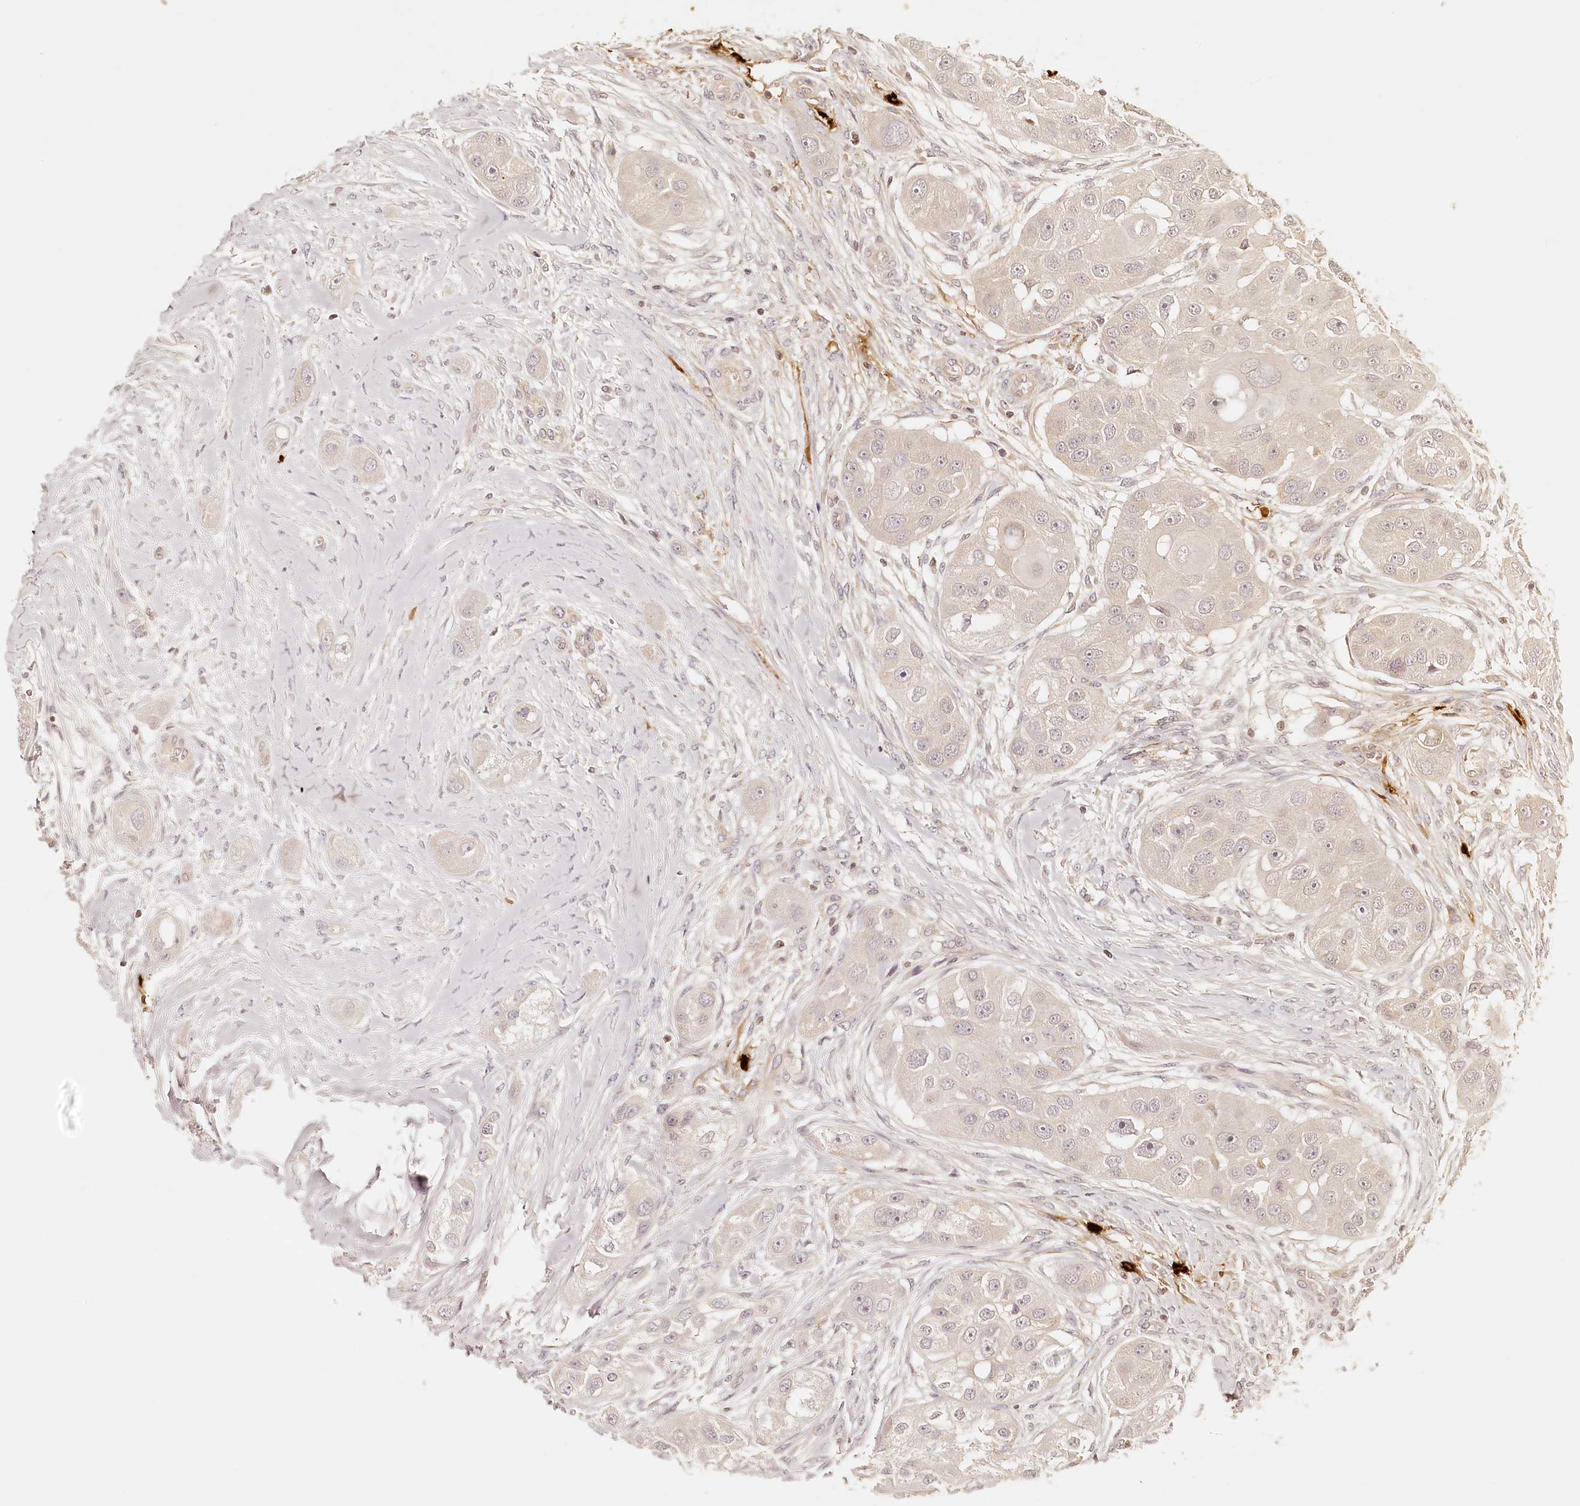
{"staining": {"intensity": "weak", "quantity": "<25%", "location": "cytoplasmic/membranous"}, "tissue": "head and neck cancer", "cell_type": "Tumor cells", "image_type": "cancer", "snomed": [{"axis": "morphology", "description": "Normal tissue, NOS"}, {"axis": "morphology", "description": "Squamous cell carcinoma, NOS"}, {"axis": "topography", "description": "Skeletal muscle"}, {"axis": "topography", "description": "Head-Neck"}], "caption": "Head and neck squamous cell carcinoma stained for a protein using immunohistochemistry exhibits no expression tumor cells.", "gene": "SYNGR1", "patient": {"sex": "male", "age": 51}}